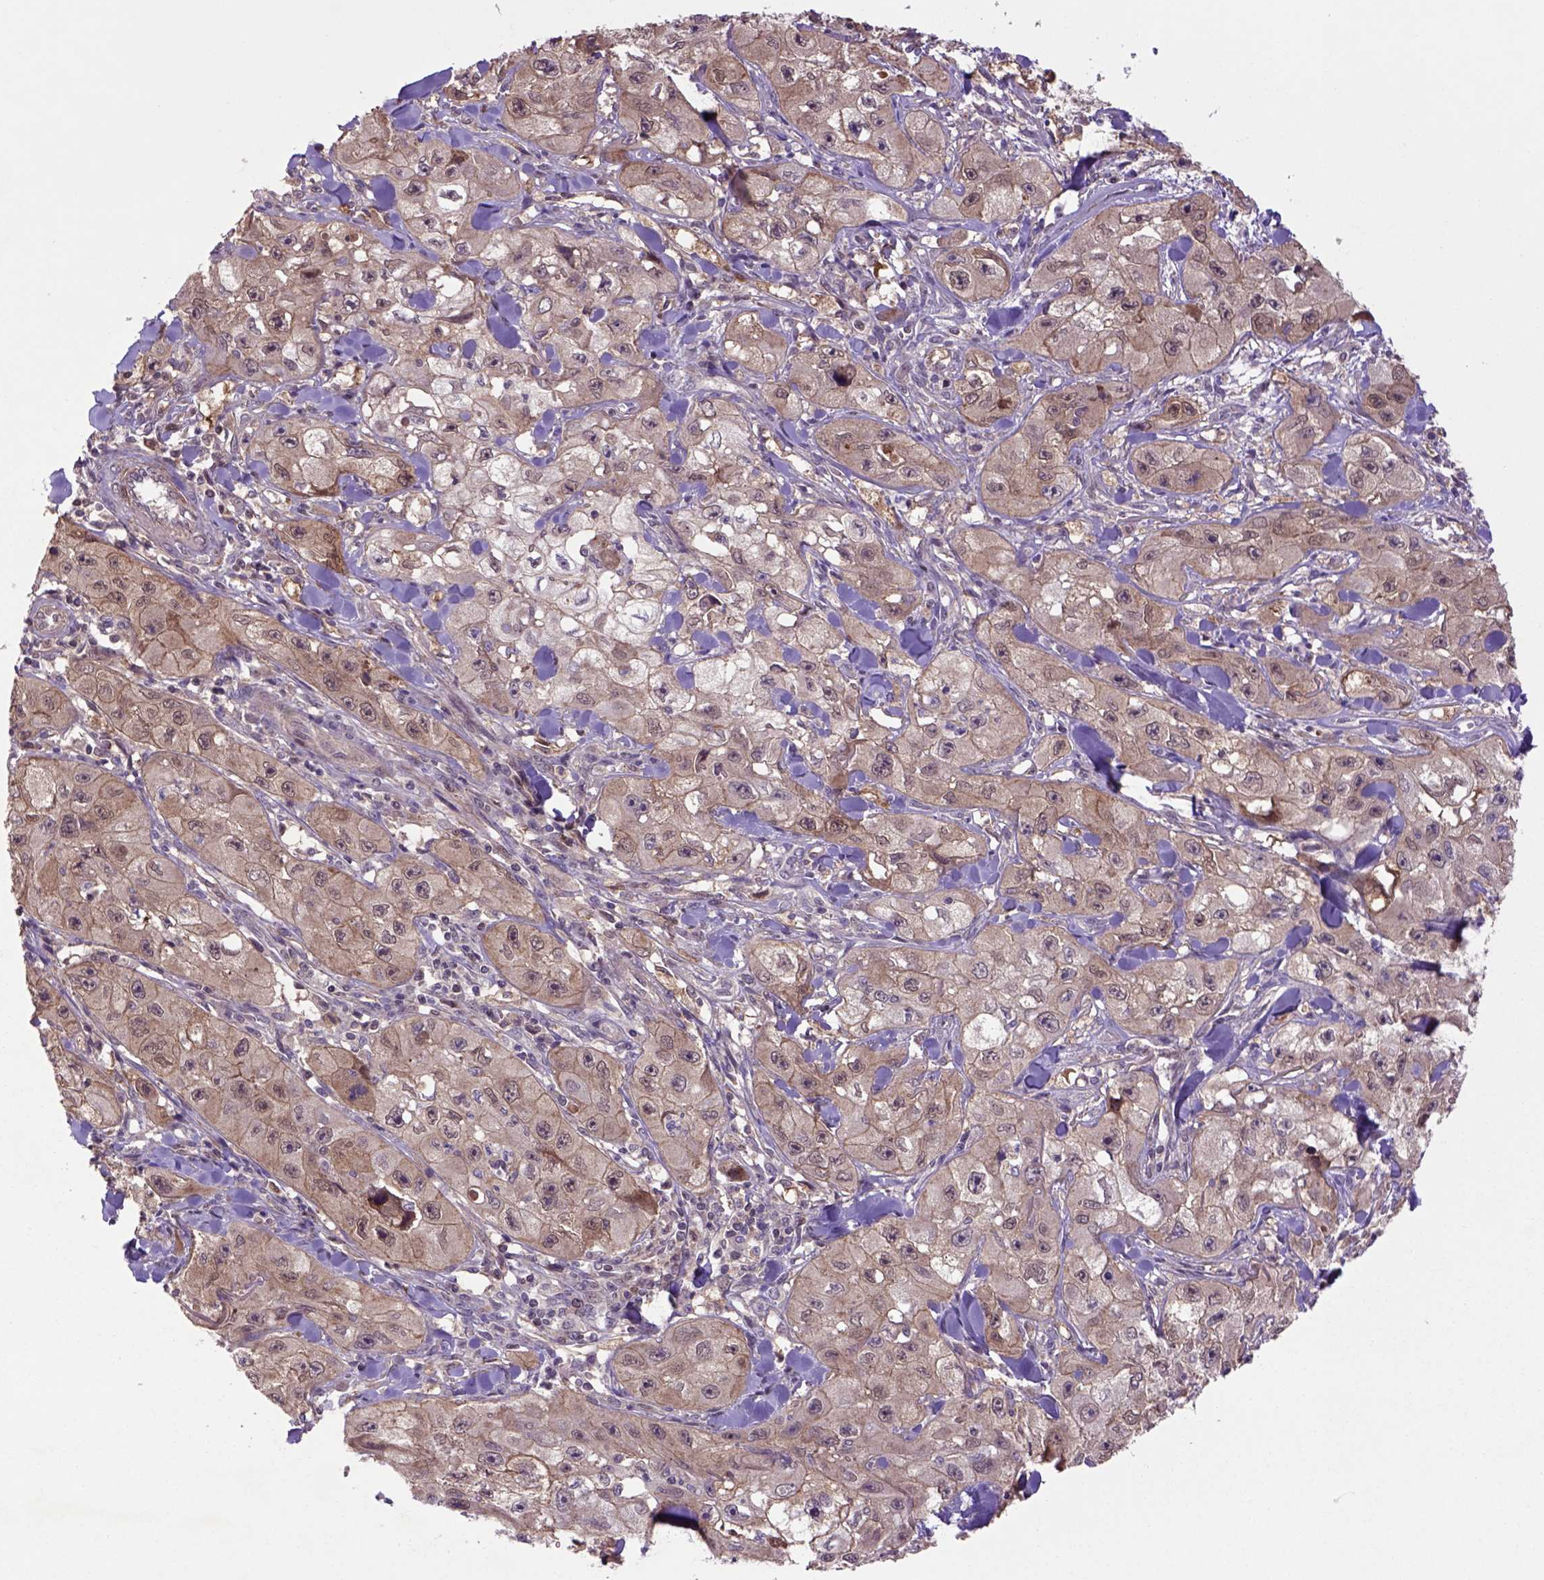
{"staining": {"intensity": "moderate", "quantity": "25%-75%", "location": "cytoplasmic/membranous"}, "tissue": "skin cancer", "cell_type": "Tumor cells", "image_type": "cancer", "snomed": [{"axis": "morphology", "description": "Squamous cell carcinoma, NOS"}, {"axis": "topography", "description": "Skin"}, {"axis": "topography", "description": "Subcutis"}], "caption": "Immunohistochemistry staining of skin cancer (squamous cell carcinoma), which reveals medium levels of moderate cytoplasmic/membranous positivity in about 25%-75% of tumor cells indicating moderate cytoplasmic/membranous protein positivity. The staining was performed using DAB (brown) for protein detection and nuclei were counterstained in hematoxylin (blue).", "gene": "HSPBP1", "patient": {"sex": "male", "age": 73}}